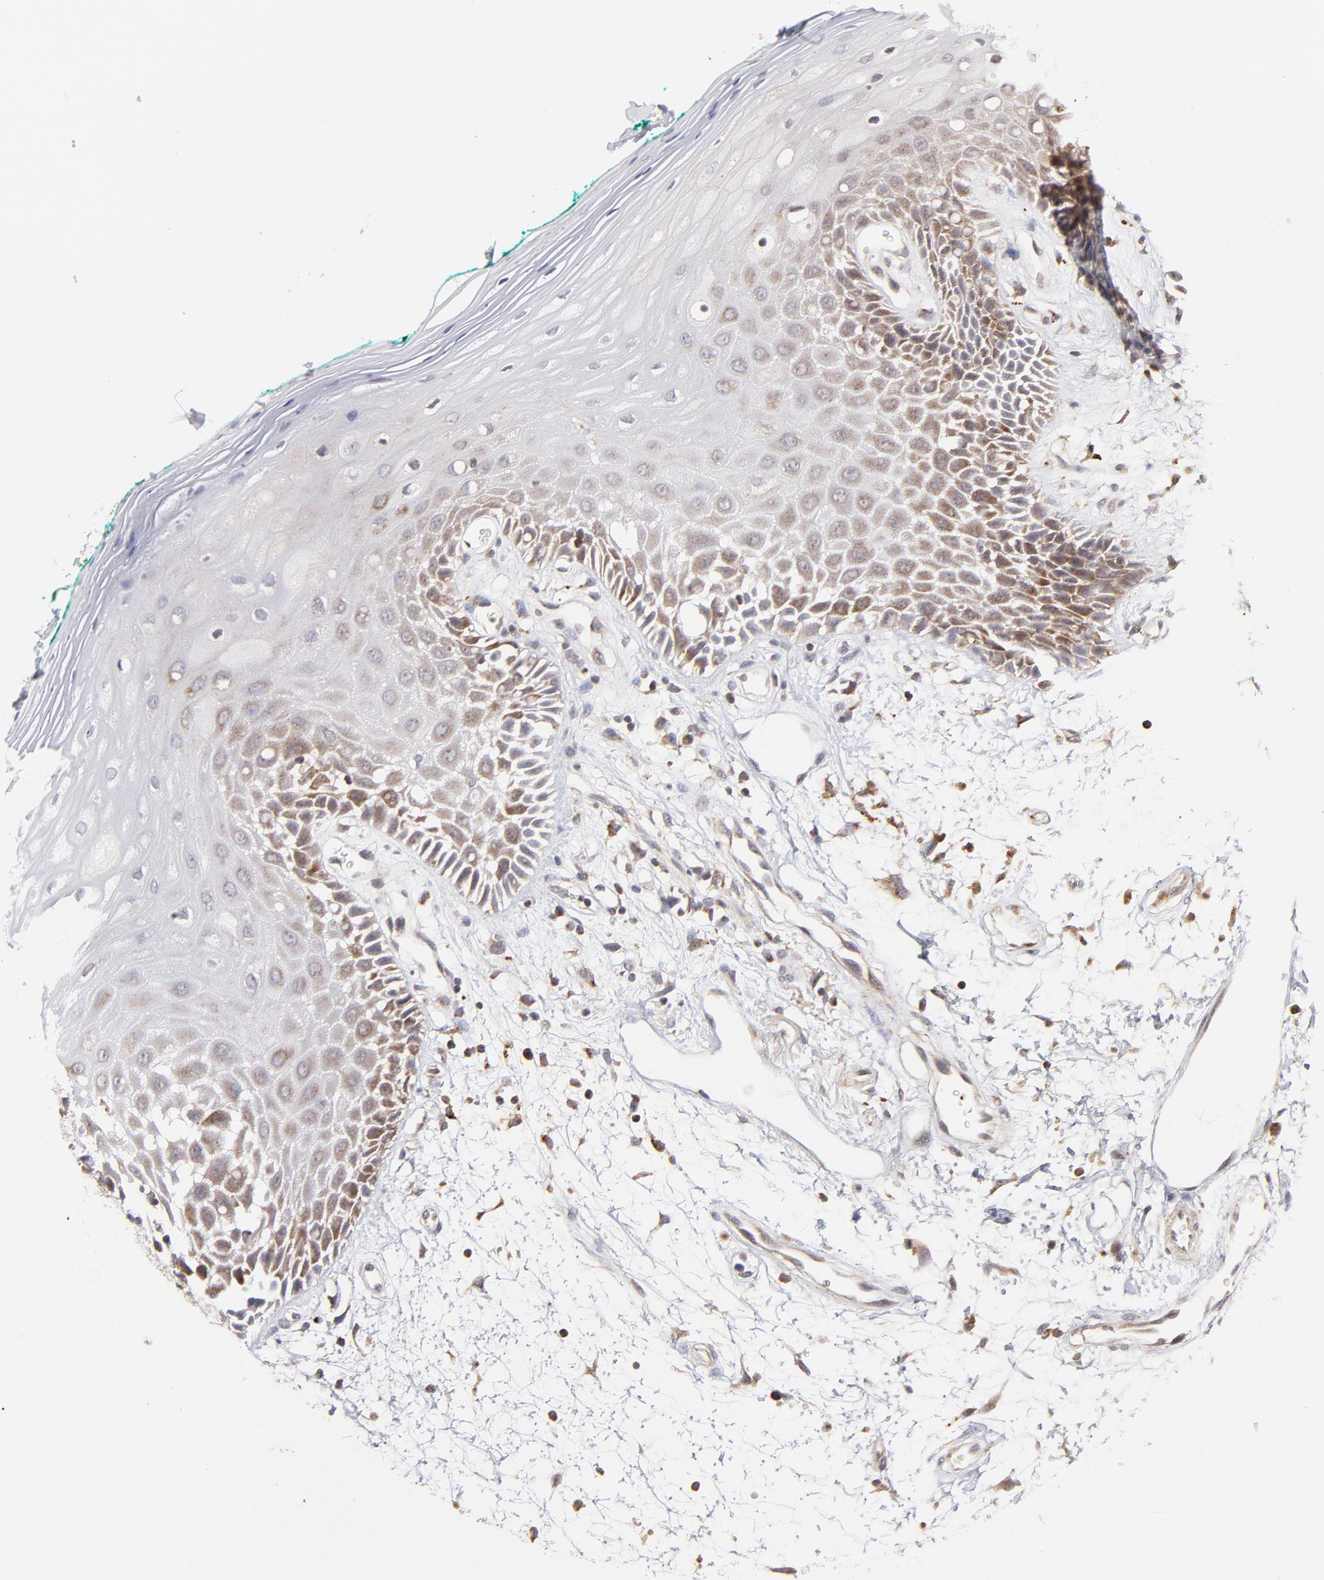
{"staining": {"intensity": "weak", "quantity": "<25%", "location": "cytoplasmic/membranous"}, "tissue": "oral mucosa", "cell_type": "Squamous epithelial cells", "image_type": "normal", "snomed": [{"axis": "morphology", "description": "Normal tissue, NOS"}, {"axis": "morphology", "description": "Squamous cell carcinoma, NOS"}, {"axis": "topography", "description": "Skeletal muscle"}, {"axis": "topography", "description": "Oral tissue"}, {"axis": "topography", "description": "Head-Neck"}], "caption": "This is an IHC image of normal human oral mucosa. There is no expression in squamous epithelial cells.", "gene": "MAP2K7", "patient": {"sex": "female", "age": 84}}